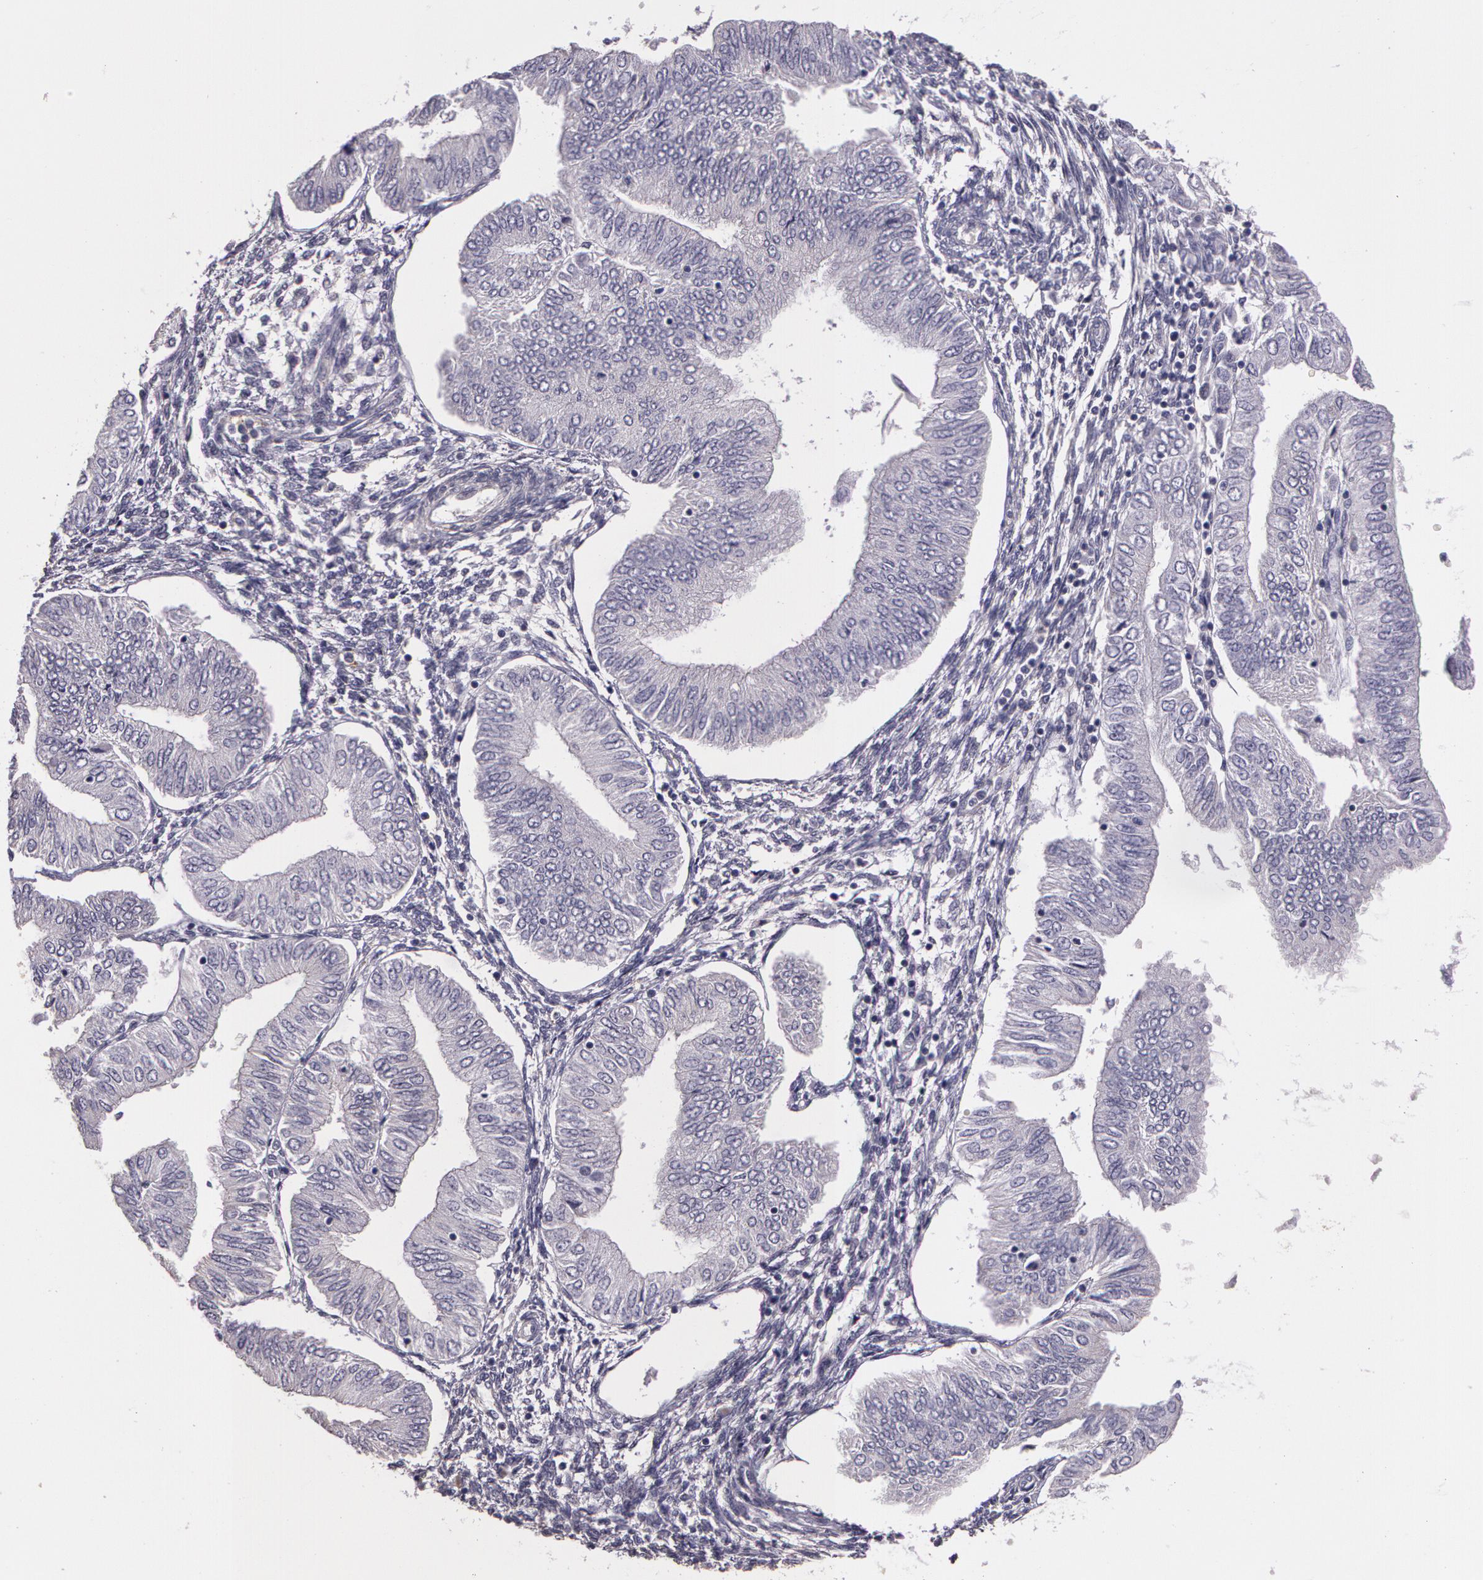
{"staining": {"intensity": "negative", "quantity": "none", "location": "none"}, "tissue": "endometrial cancer", "cell_type": "Tumor cells", "image_type": "cancer", "snomed": [{"axis": "morphology", "description": "Adenocarcinoma, NOS"}, {"axis": "topography", "description": "Endometrium"}], "caption": "Immunohistochemistry (IHC) micrograph of neoplastic tissue: human endometrial cancer stained with DAB reveals no significant protein staining in tumor cells.", "gene": "G2E3", "patient": {"sex": "female", "age": 51}}